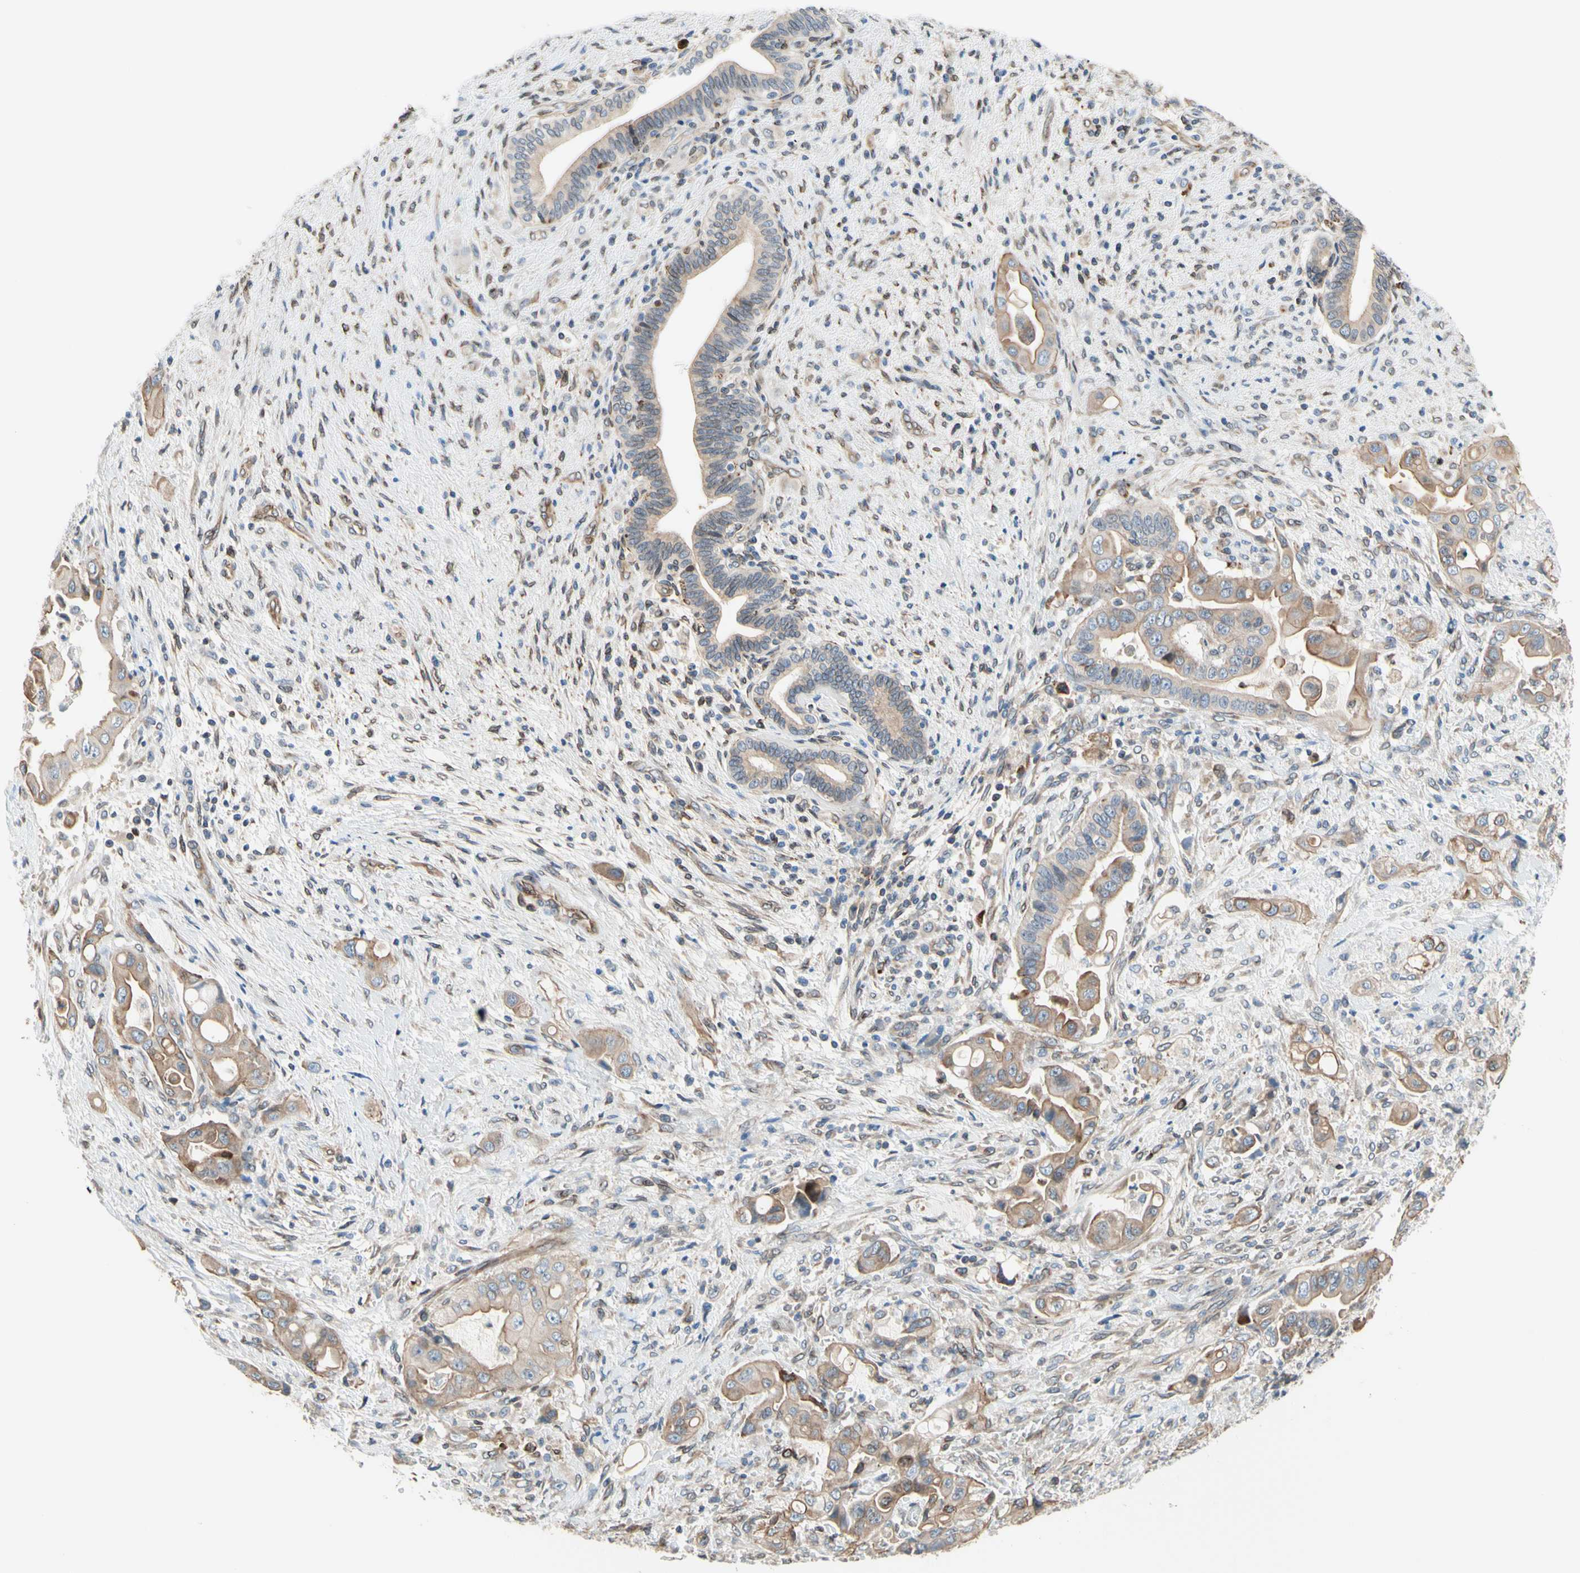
{"staining": {"intensity": "moderate", "quantity": ">75%", "location": "cytoplasmic/membranous"}, "tissue": "liver cancer", "cell_type": "Tumor cells", "image_type": "cancer", "snomed": [{"axis": "morphology", "description": "Cholangiocarcinoma"}, {"axis": "topography", "description": "Liver"}], "caption": "Liver cancer tissue displays moderate cytoplasmic/membranous positivity in about >75% of tumor cells", "gene": "TRAF2", "patient": {"sex": "female", "age": 61}}